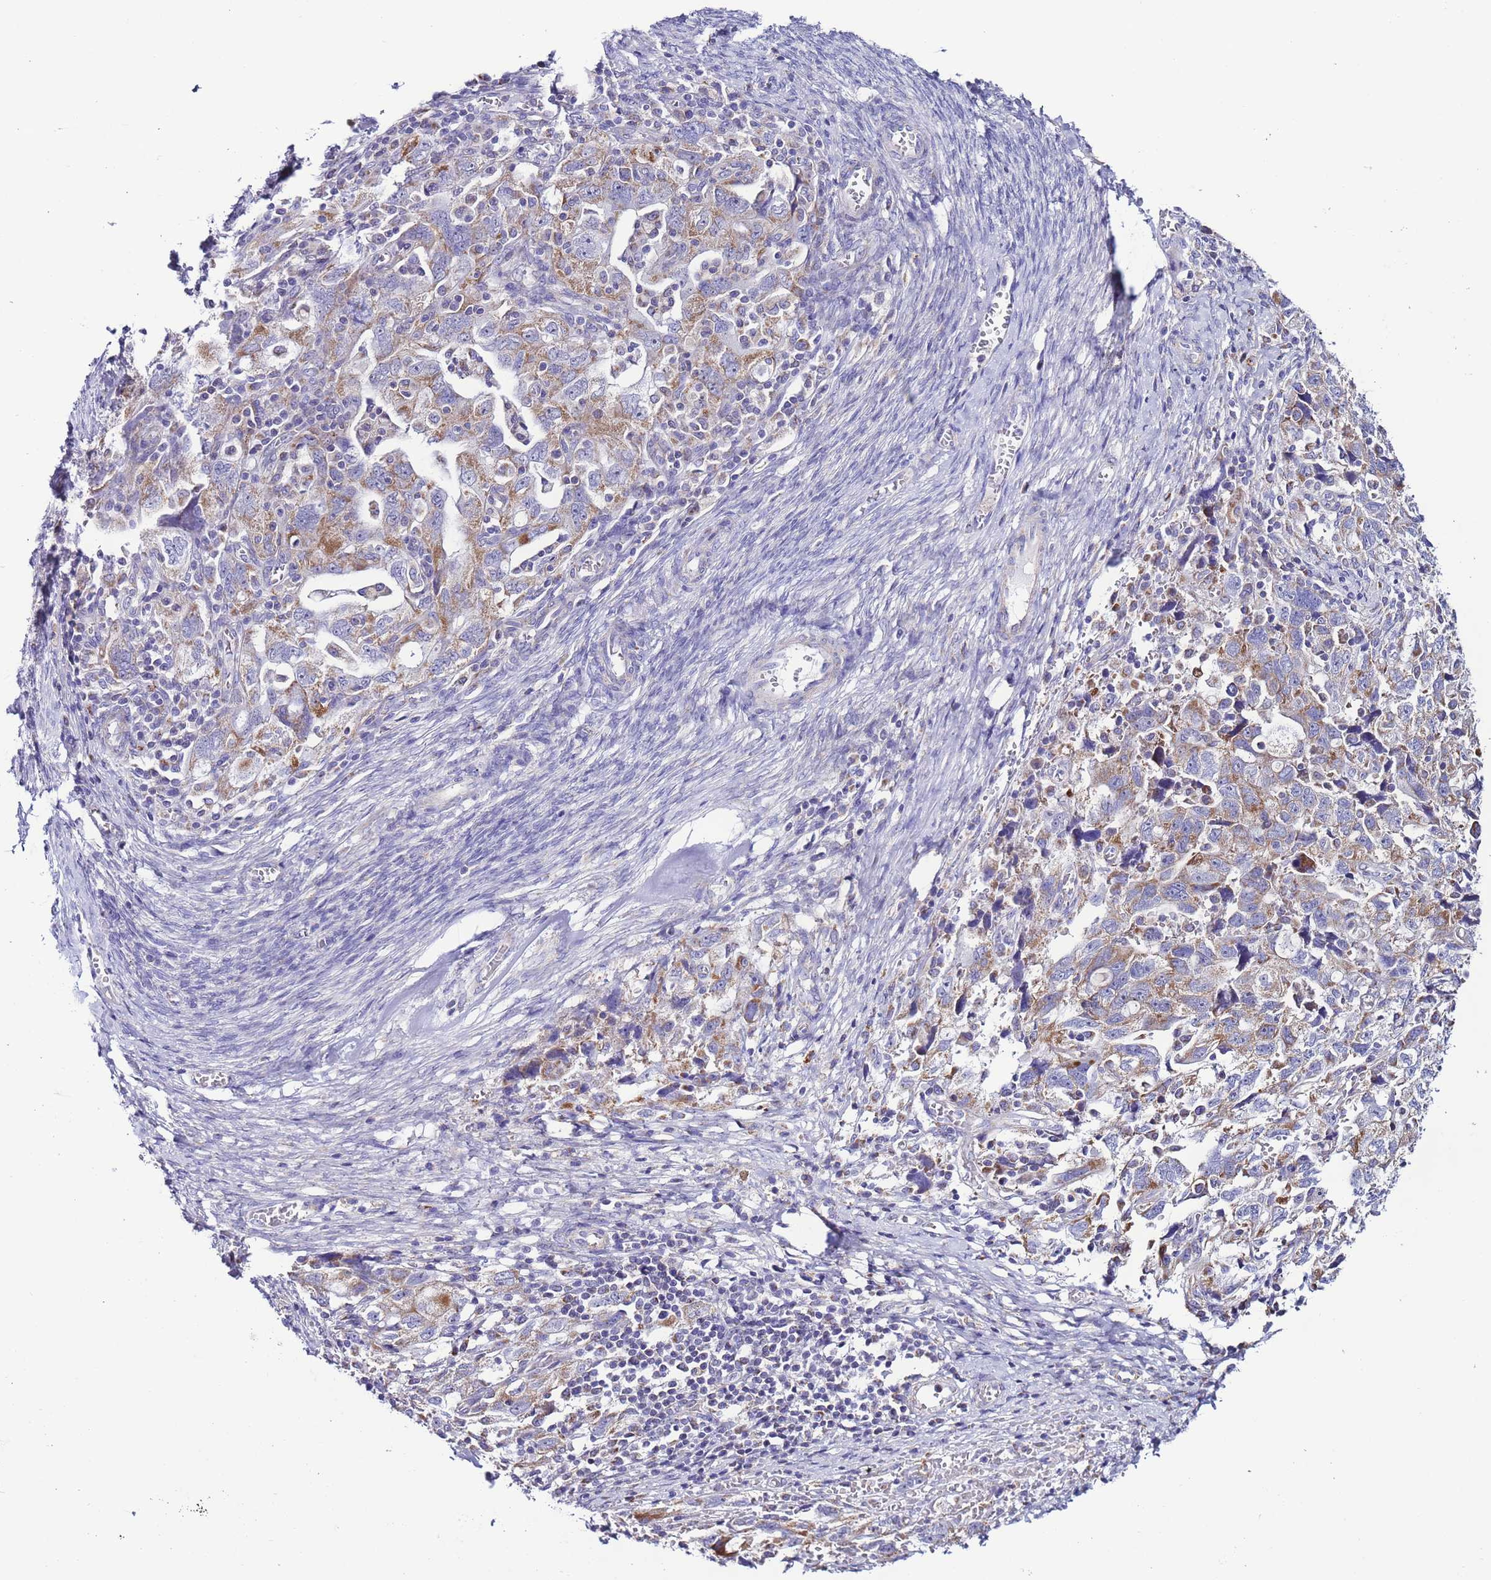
{"staining": {"intensity": "moderate", "quantity": "25%-75%", "location": "cytoplasmic/membranous"}, "tissue": "ovarian cancer", "cell_type": "Tumor cells", "image_type": "cancer", "snomed": [{"axis": "morphology", "description": "Carcinoma, NOS"}, {"axis": "morphology", "description": "Cystadenocarcinoma, serous, NOS"}, {"axis": "topography", "description": "Ovary"}], "caption": "Brown immunohistochemical staining in serous cystadenocarcinoma (ovarian) exhibits moderate cytoplasmic/membranous staining in about 25%-75% of tumor cells. (DAB (3,3'-diaminobenzidine) IHC, brown staining for protein, blue staining for nuclei).", "gene": "UEVLD", "patient": {"sex": "female", "age": 69}}